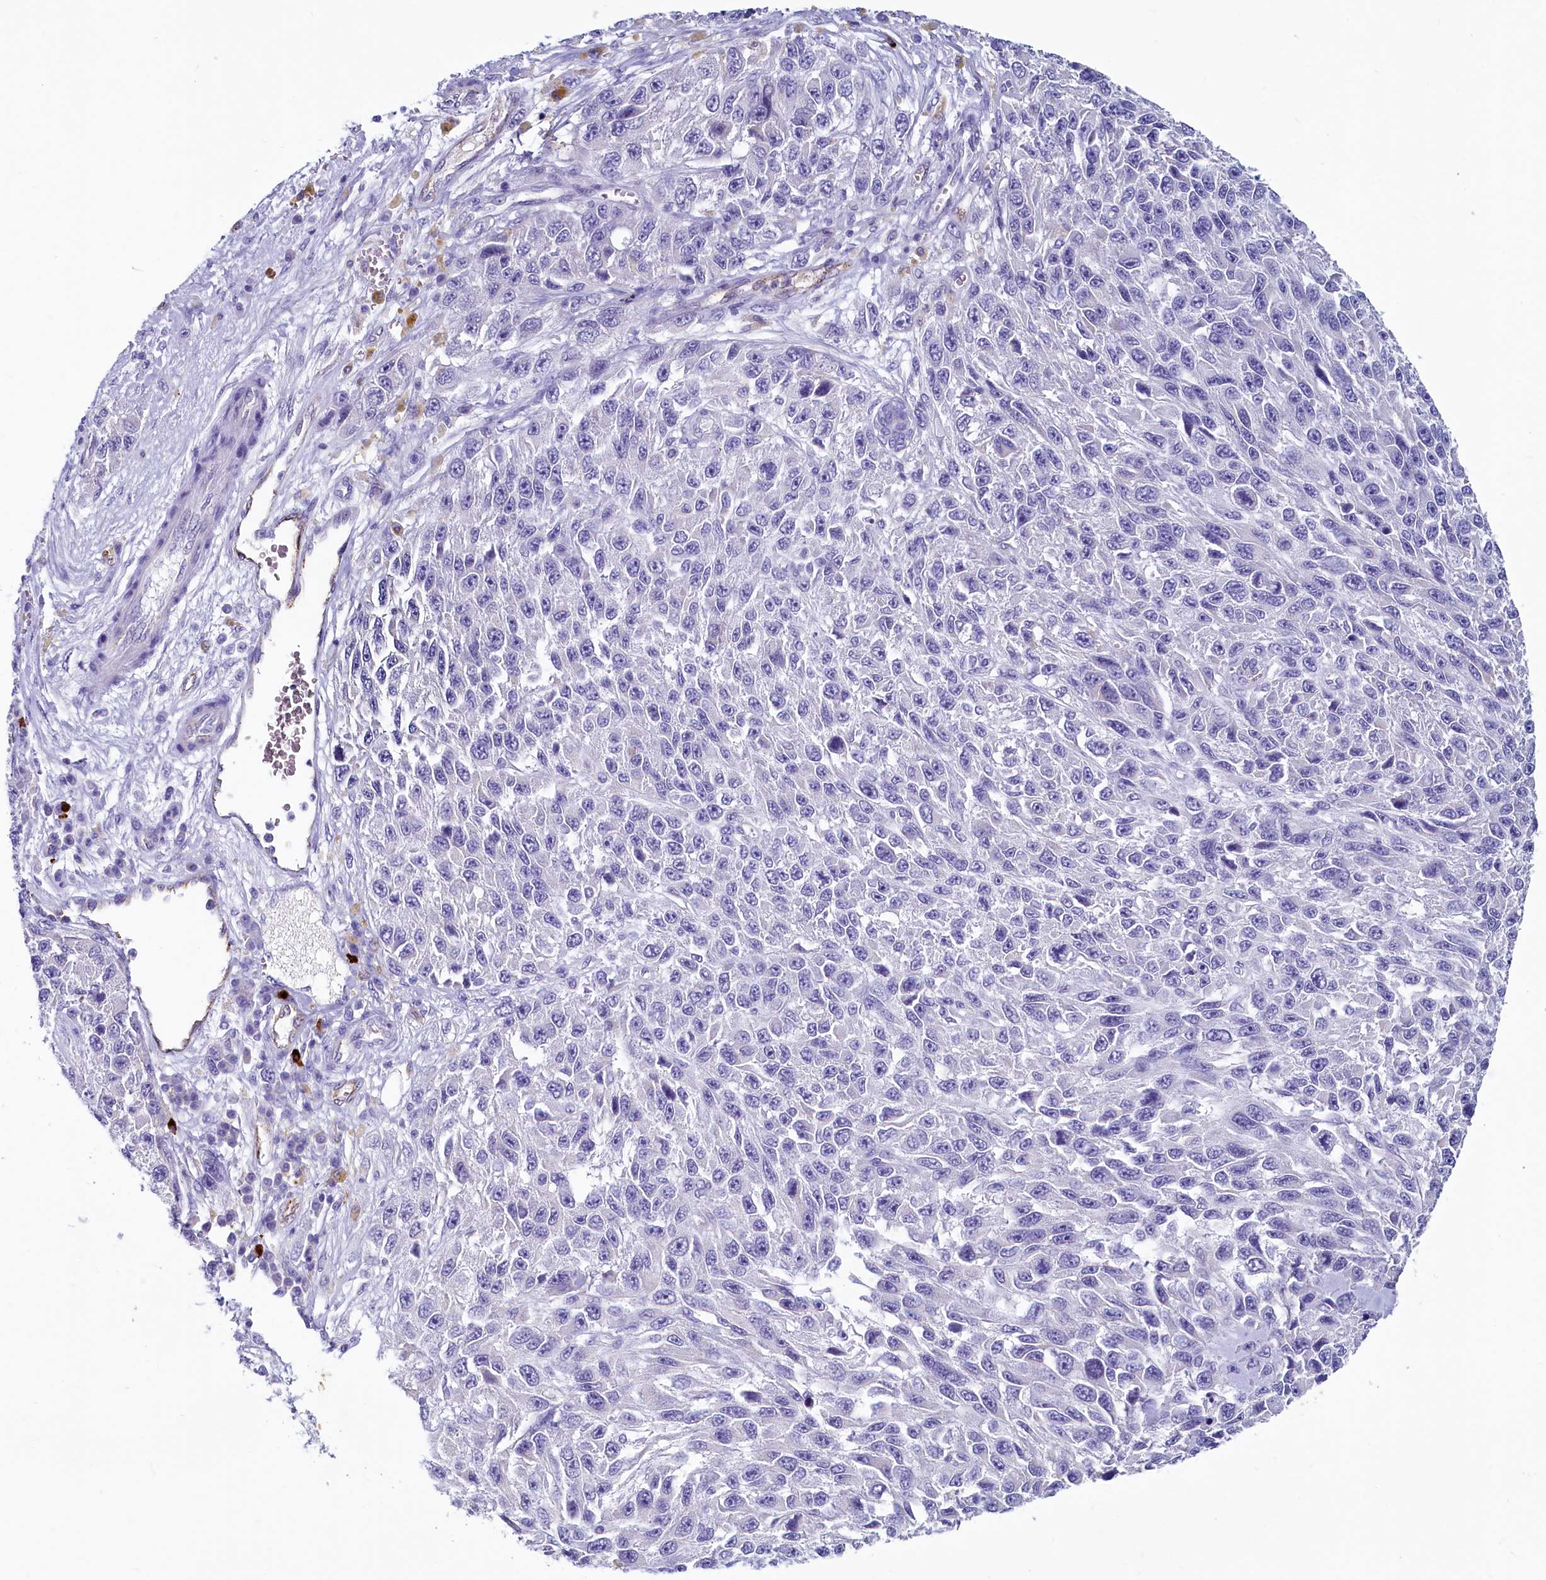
{"staining": {"intensity": "negative", "quantity": "none", "location": "none"}, "tissue": "melanoma", "cell_type": "Tumor cells", "image_type": "cancer", "snomed": [{"axis": "morphology", "description": "Normal tissue, NOS"}, {"axis": "morphology", "description": "Malignant melanoma, NOS"}, {"axis": "topography", "description": "Skin"}], "caption": "Histopathology image shows no significant protein staining in tumor cells of malignant melanoma. (Stains: DAB (3,3'-diaminobenzidine) immunohistochemistry (IHC) with hematoxylin counter stain, Microscopy: brightfield microscopy at high magnification).", "gene": "INSC", "patient": {"sex": "female", "age": 96}}